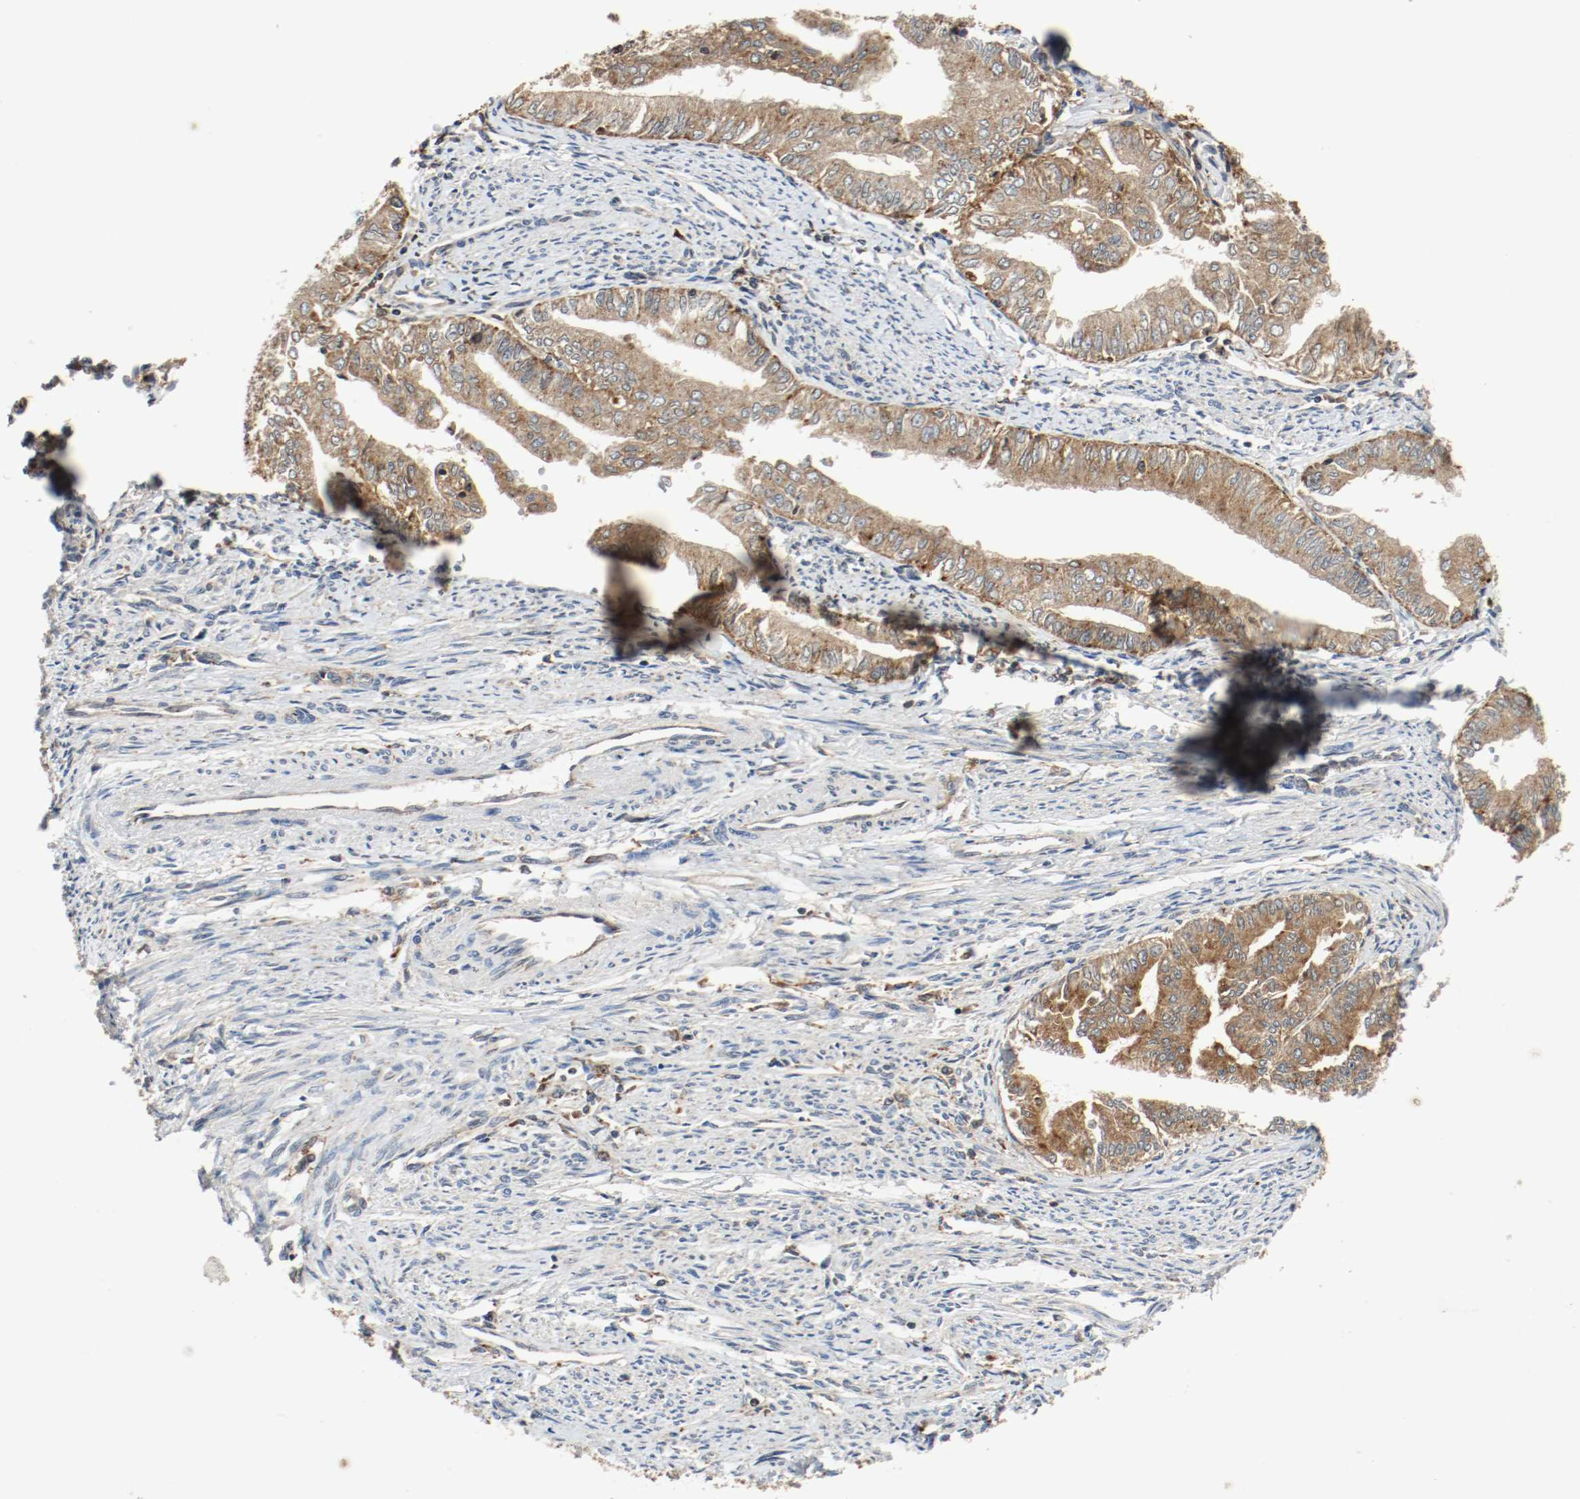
{"staining": {"intensity": "moderate", "quantity": ">75%", "location": "cytoplasmic/membranous"}, "tissue": "endometrial cancer", "cell_type": "Tumor cells", "image_type": "cancer", "snomed": [{"axis": "morphology", "description": "Adenocarcinoma, NOS"}, {"axis": "topography", "description": "Endometrium"}], "caption": "Human endometrial cancer stained for a protein (brown) reveals moderate cytoplasmic/membranous positive positivity in about >75% of tumor cells.", "gene": "LAMP2", "patient": {"sex": "female", "age": 66}}